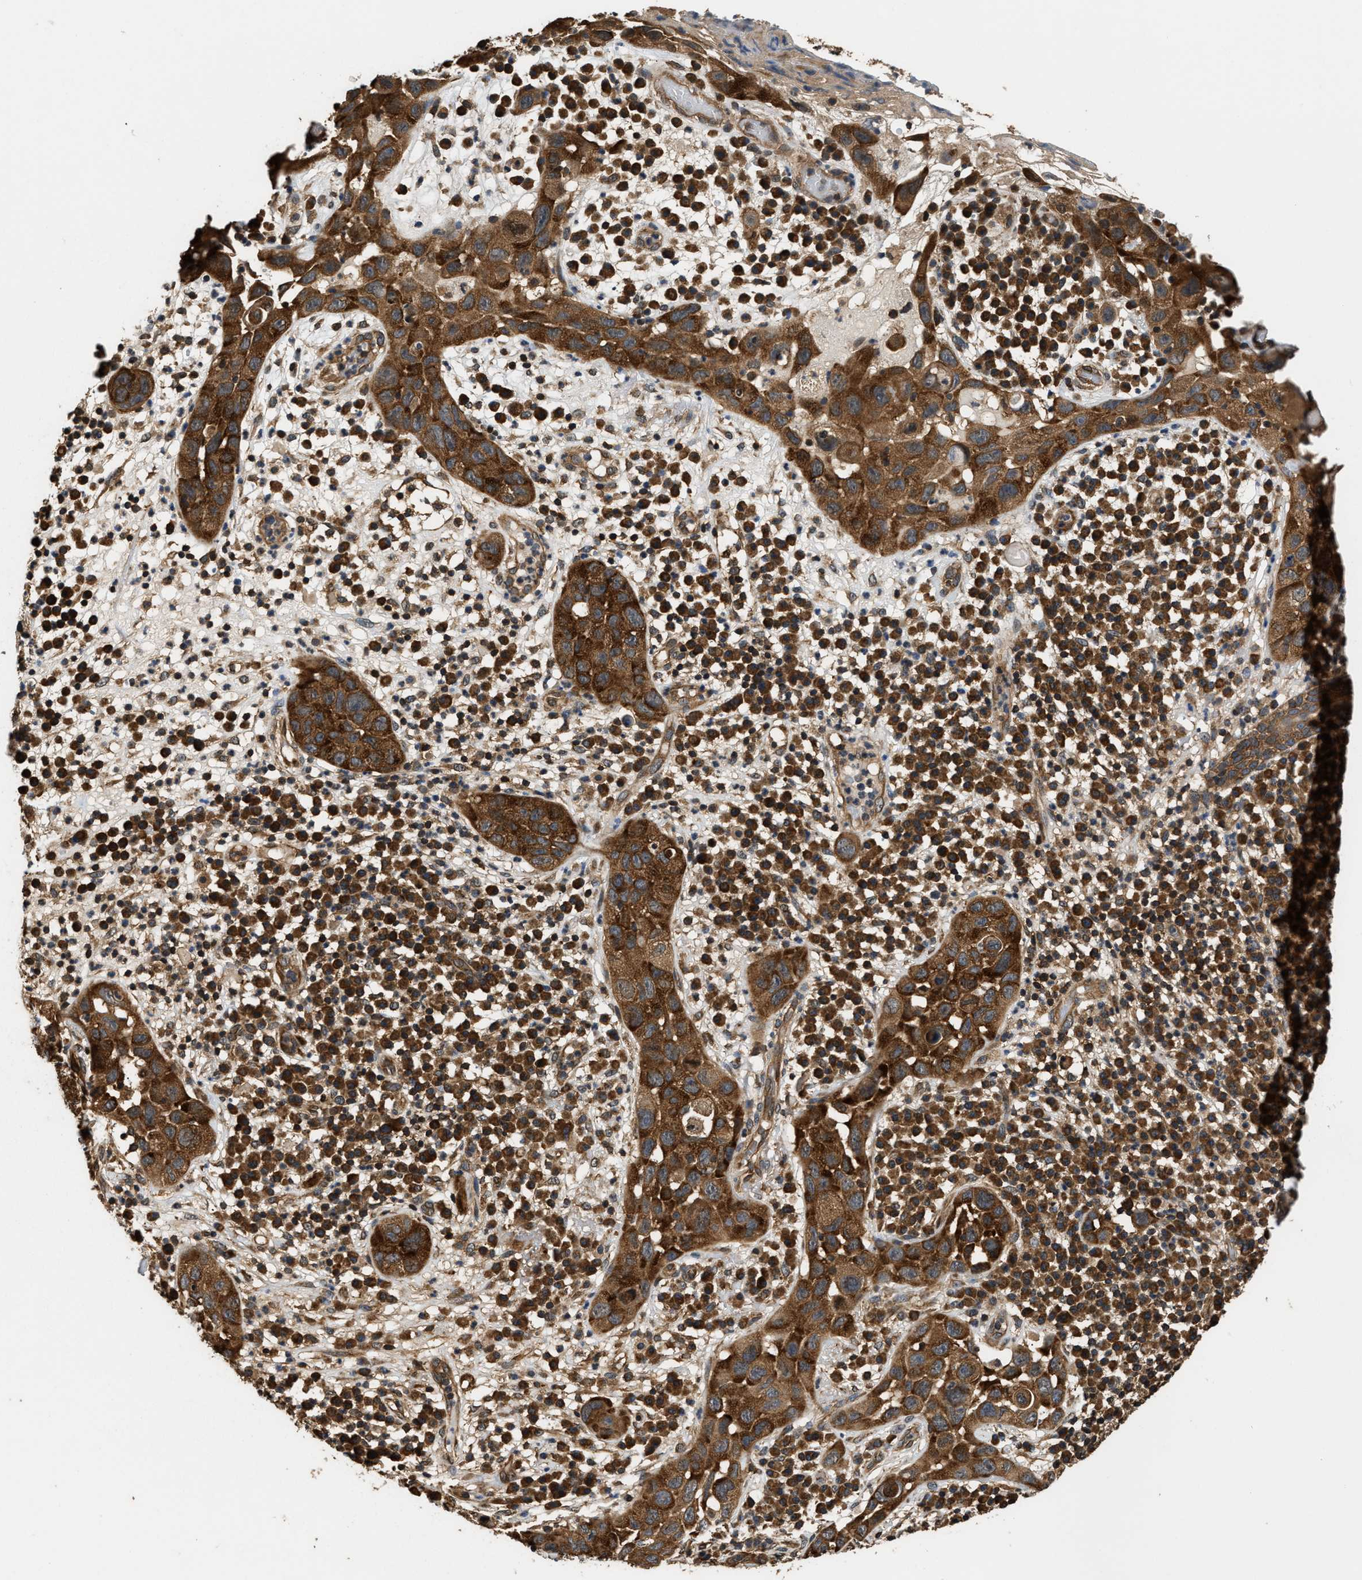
{"staining": {"intensity": "strong", "quantity": ">75%", "location": "cytoplasmic/membranous"}, "tissue": "skin cancer", "cell_type": "Tumor cells", "image_type": "cancer", "snomed": [{"axis": "morphology", "description": "Squamous cell carcinoma in situ, NOS"}, {"axis": "morphology", "description": "Squamous cell carcinoma, NOS"}, {"axis": "topography", "description": "Skin"}], "caption": "A brown stain highlights strong cytoplasmic/membranous expression of a protein in skin cancer tumor cells.", "gene": "DNAJC2", "patient": {"sex": "male", "age": 93}}